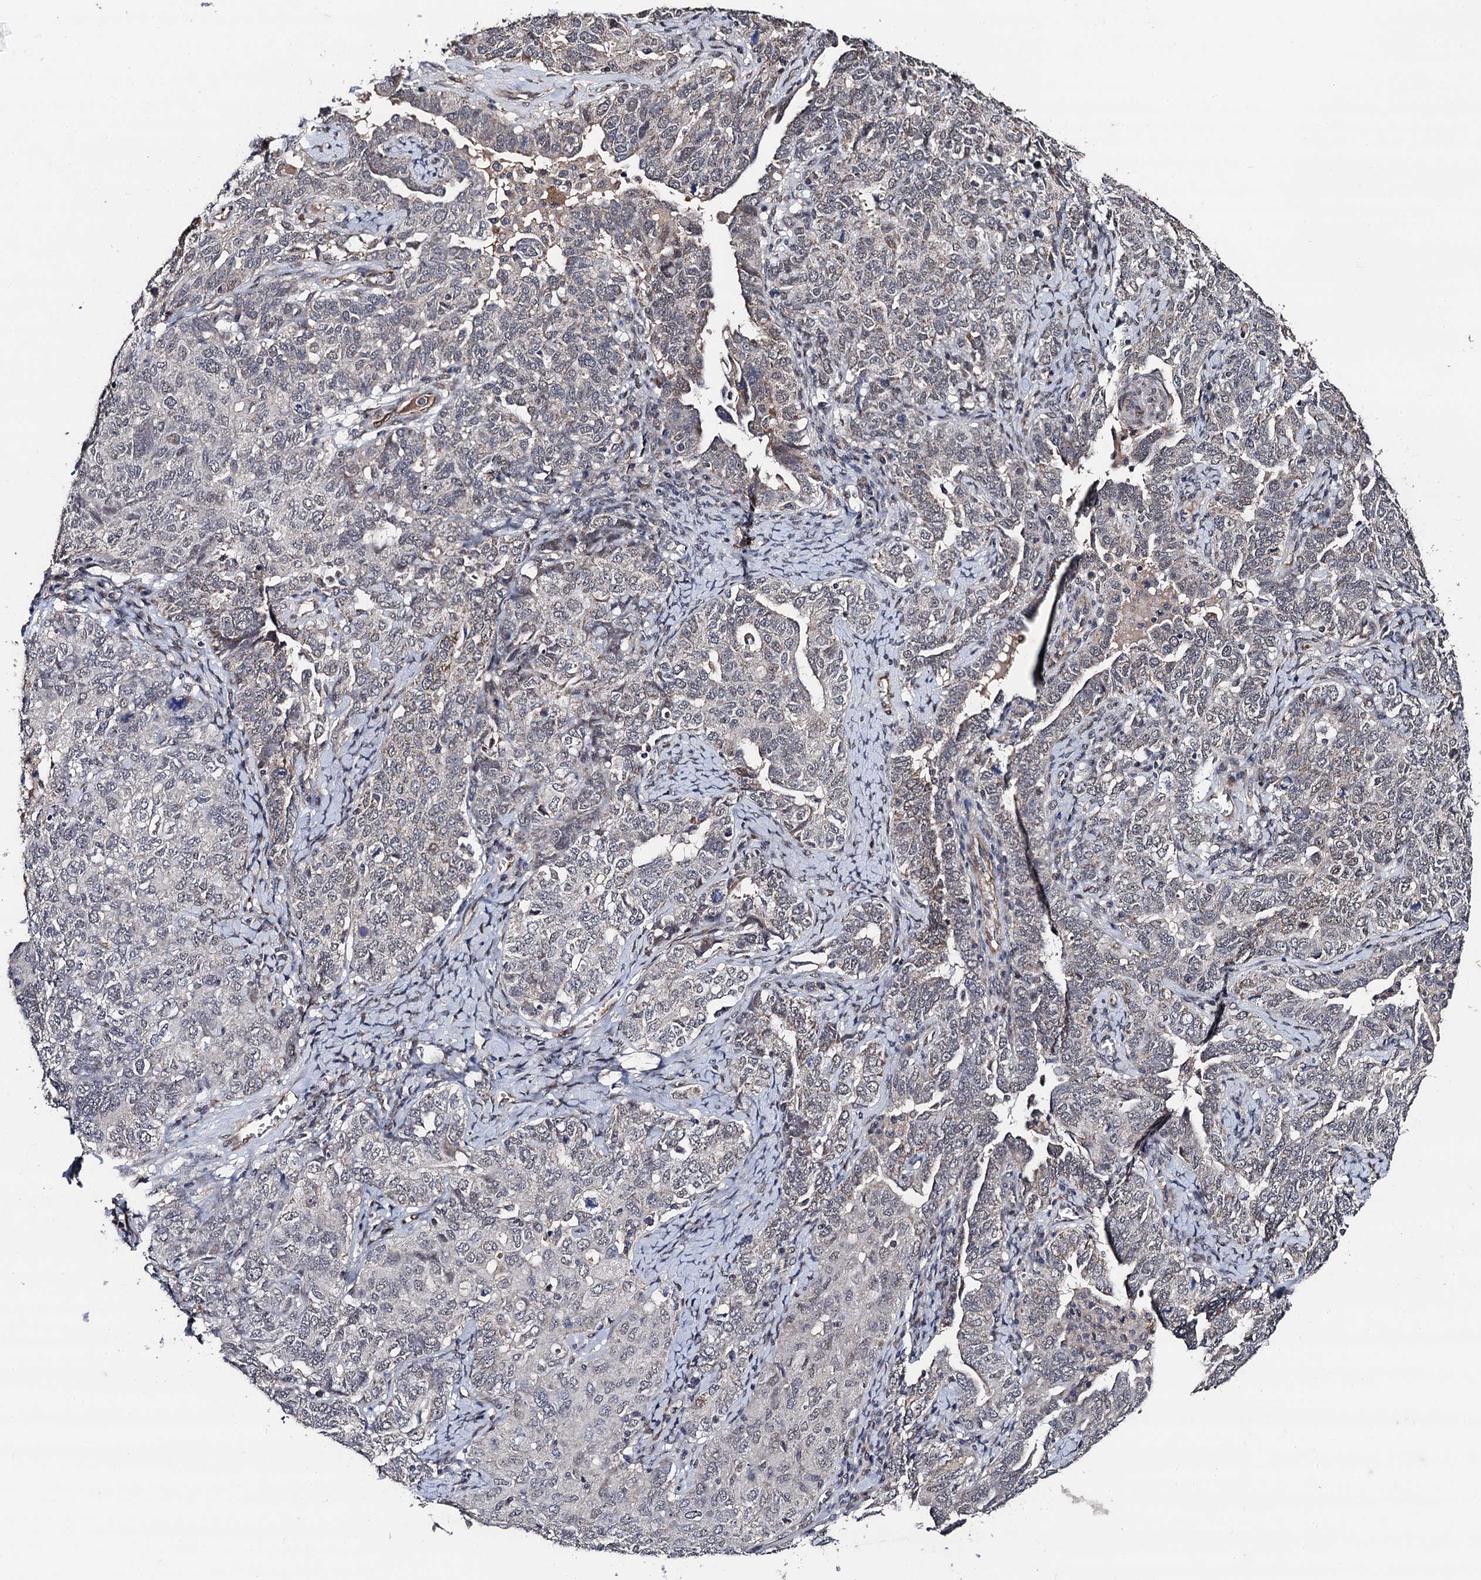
{"staining": {"intensity": "negative", "quantity": "none", "location": "none"}, "tissue": "ovarian cancer", "cell_type": "Tumor cells", "image_type": "cancer", "snomed": [{"axis": "morphology", "description": "Carcinoma, endometroid"}, {"axis": "topography", "description": "Ovary"}], "caption": "There is no significant positivity in tumor cells of ovarian endometroid carcinoma.", "gene": "PPTC7", "patient": {"sex": "female", "age": 62}}